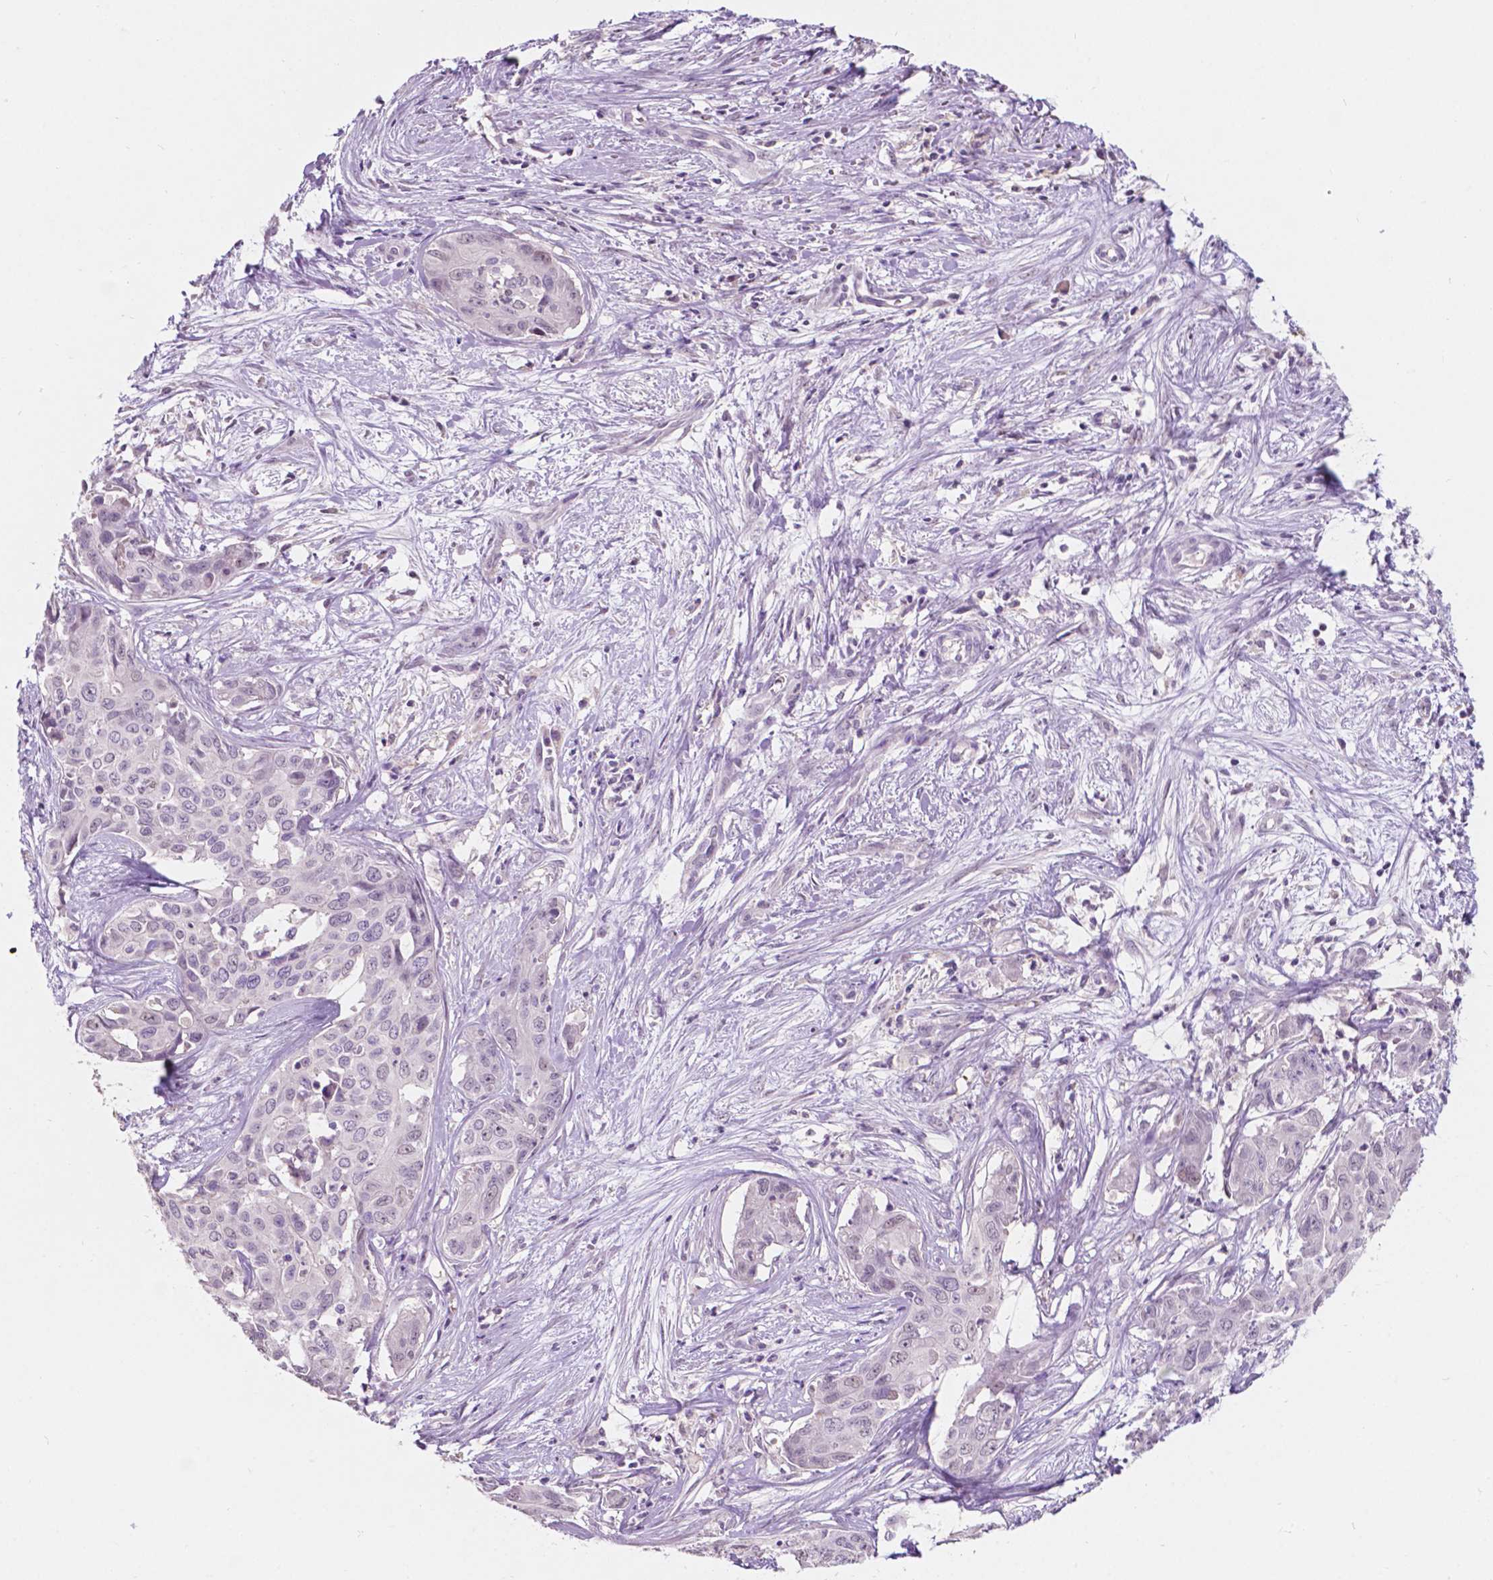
{"staining": {"intensity": "negative", "quantity": "none", "location": "none"}, "tissue": "liver cancer", "cell_type": "Tumor cells", "image_type": "cancer", "snomed": [{"axis": "morphology", "description": "Cholangiocarcinoma"}, {"axis": "topography", "description": "Liver"}], "caption": "Tumor cells are negative for protein expression in human liver cholangiocarcinoma.", "gene": "TM6SF2", "patient": {"sex": "female", "age": 65}}